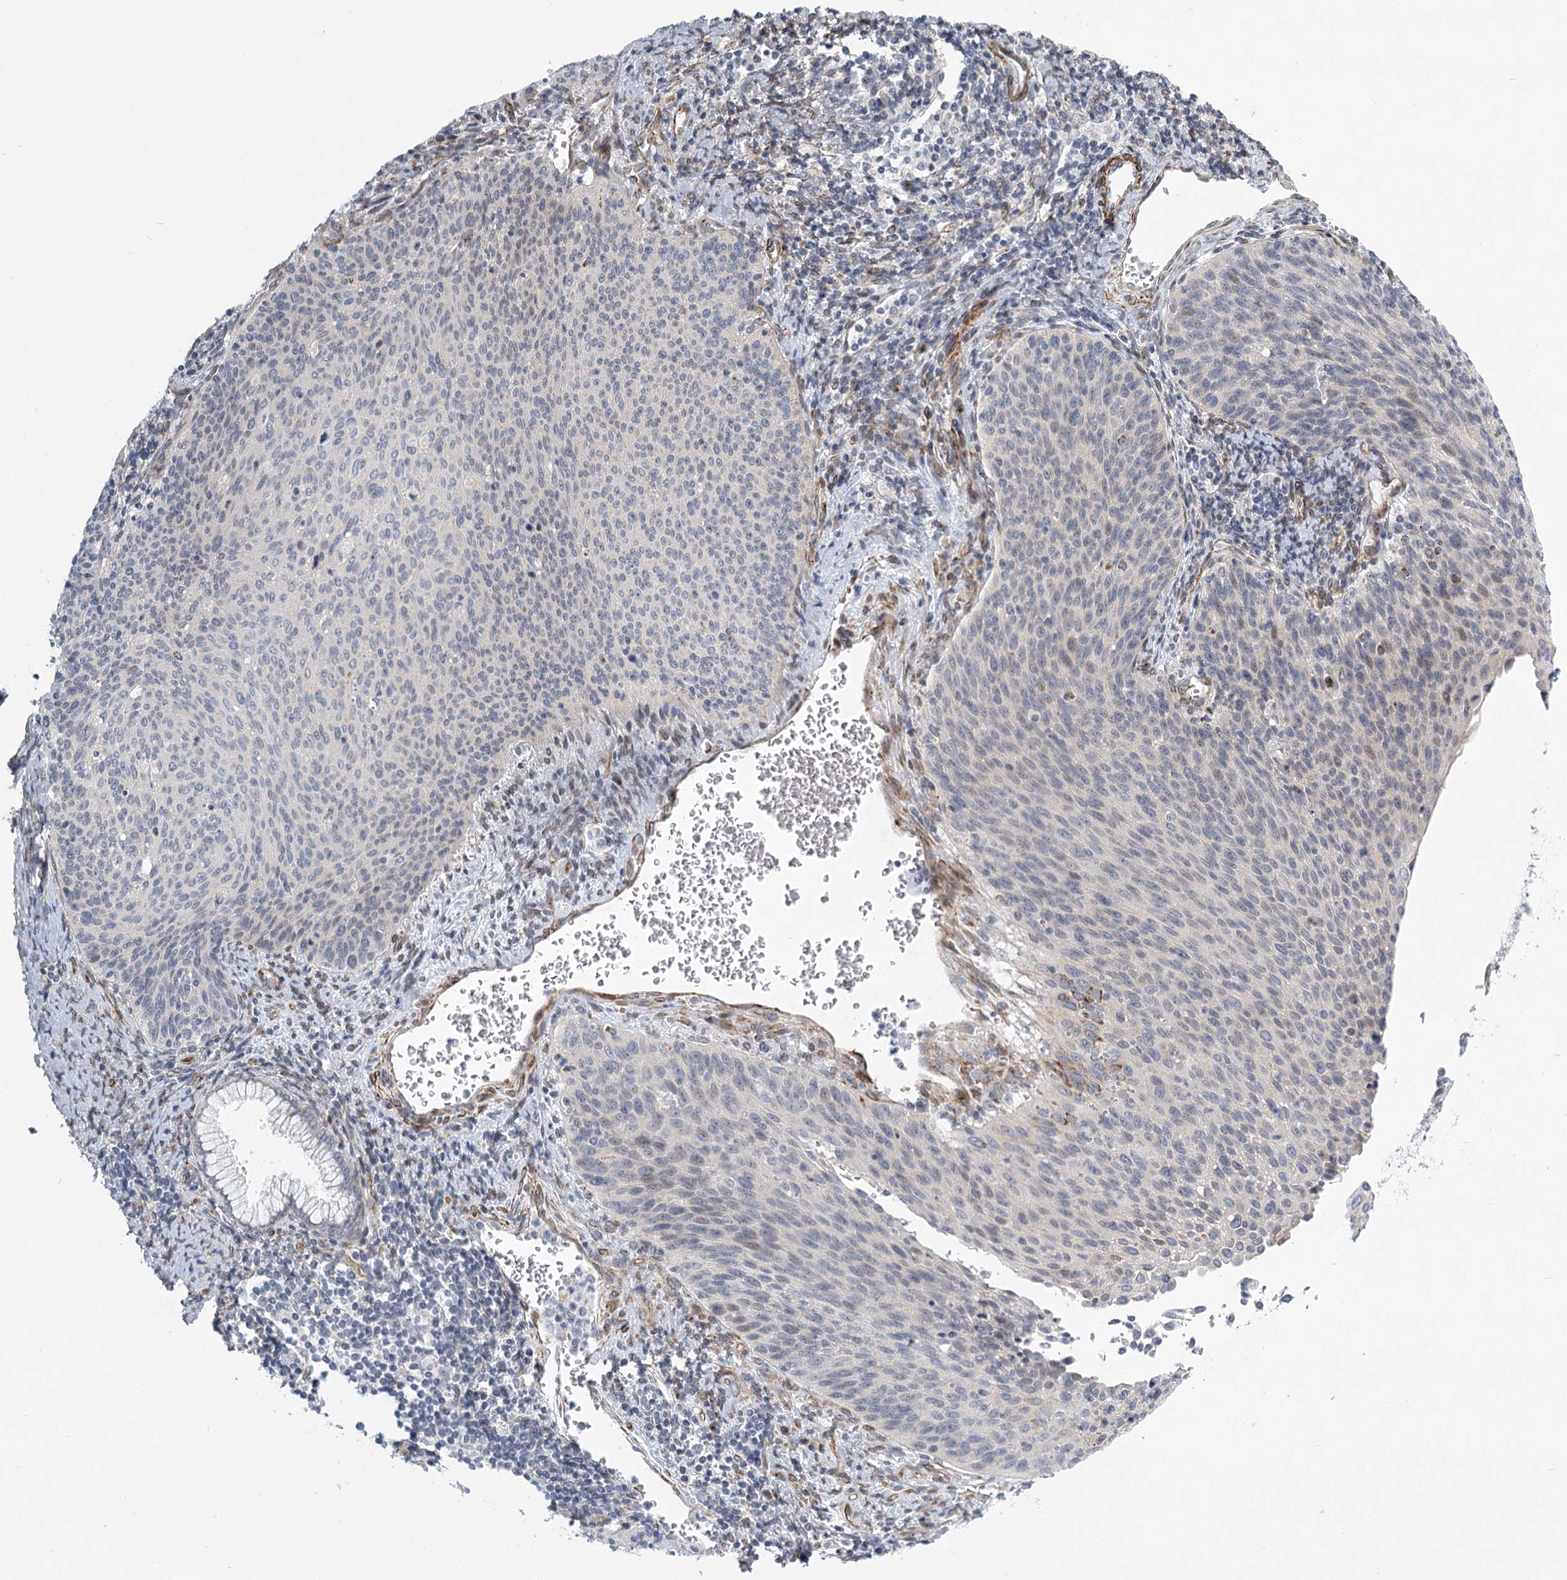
{"staining": {"intensity": "negative", "quantity": "none", "location": "none"}, "tissue": "cervical cancer", "cell_type": "Tumor cells", "image_type": "cancer", "snomed": [{"axis": "morphology", "description": "Squamous cell carcinoma, NOS"}, {"axis": "topography", "description": "Cervix"}], "caption": "DAB immunohistochemical staining of cervical cancer (squamous cell carcinoma) reveals no significant staining in tumor cells. (DAB (3,3'-diaminobenzidine) IHC, high magnification).", "gene": "MEPE", "patient": {"sex": "female", "age": 55}}